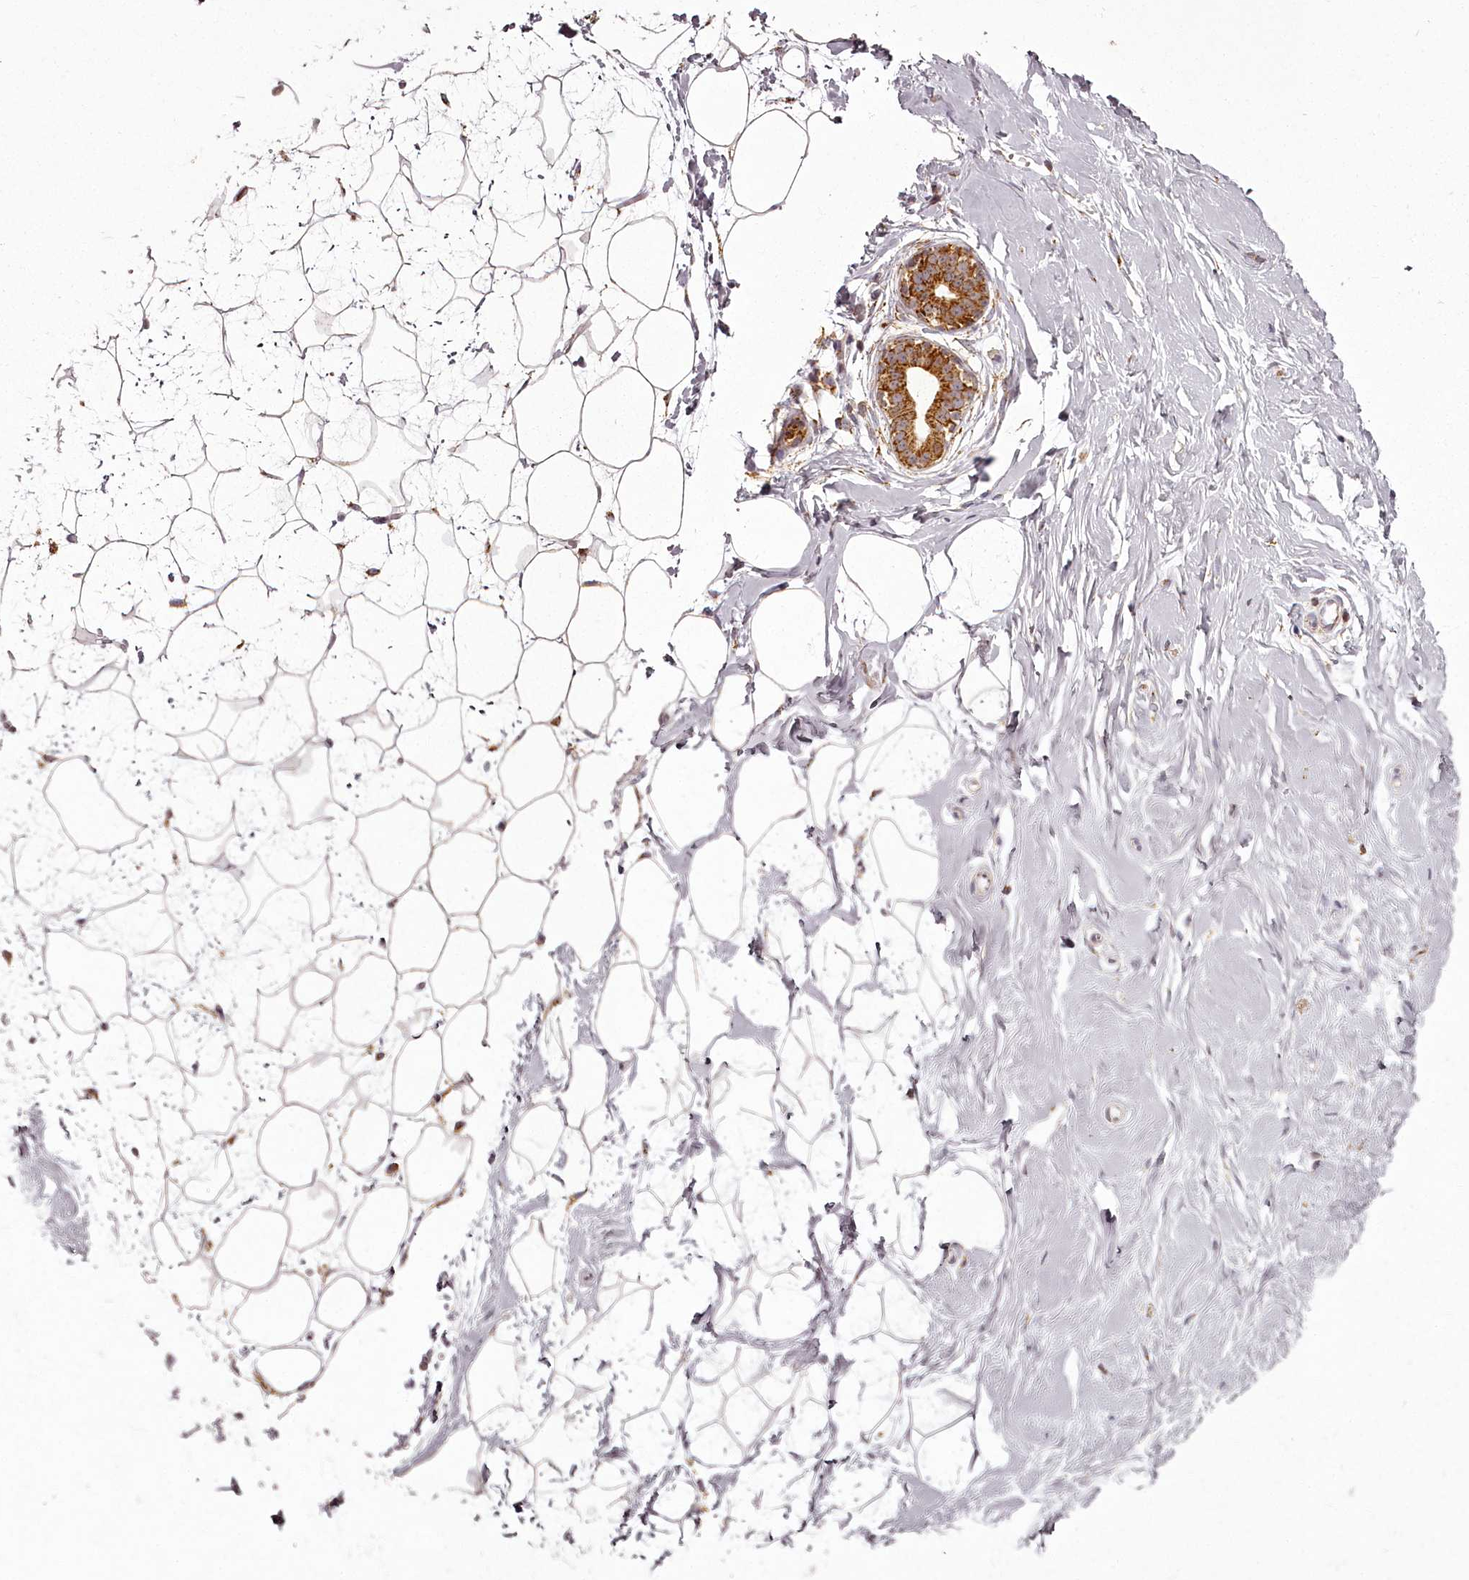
{"staining": {"intensity": "weak", "quantity": ">75%", "location": "cytoplasmic/membranous"}, "tissue": "breast", "cell_type": "Adipocytes", "image_type": "normal", "snomed": [{"axis": "morphology", "description": "Normal tissue, NOS"}, {"axis": "morphology", "description": "Adenoma, NOS"}, {"axis": "topography", "description": "Breast"}], "caption": "Immunohistochemical staining of normal human breast shows low levels of weak cytoplasmic/membranous expression in about >75% of adipocytes.", "gene": "CHCHD2", "patient": {"sex": "female", "age": 23}}